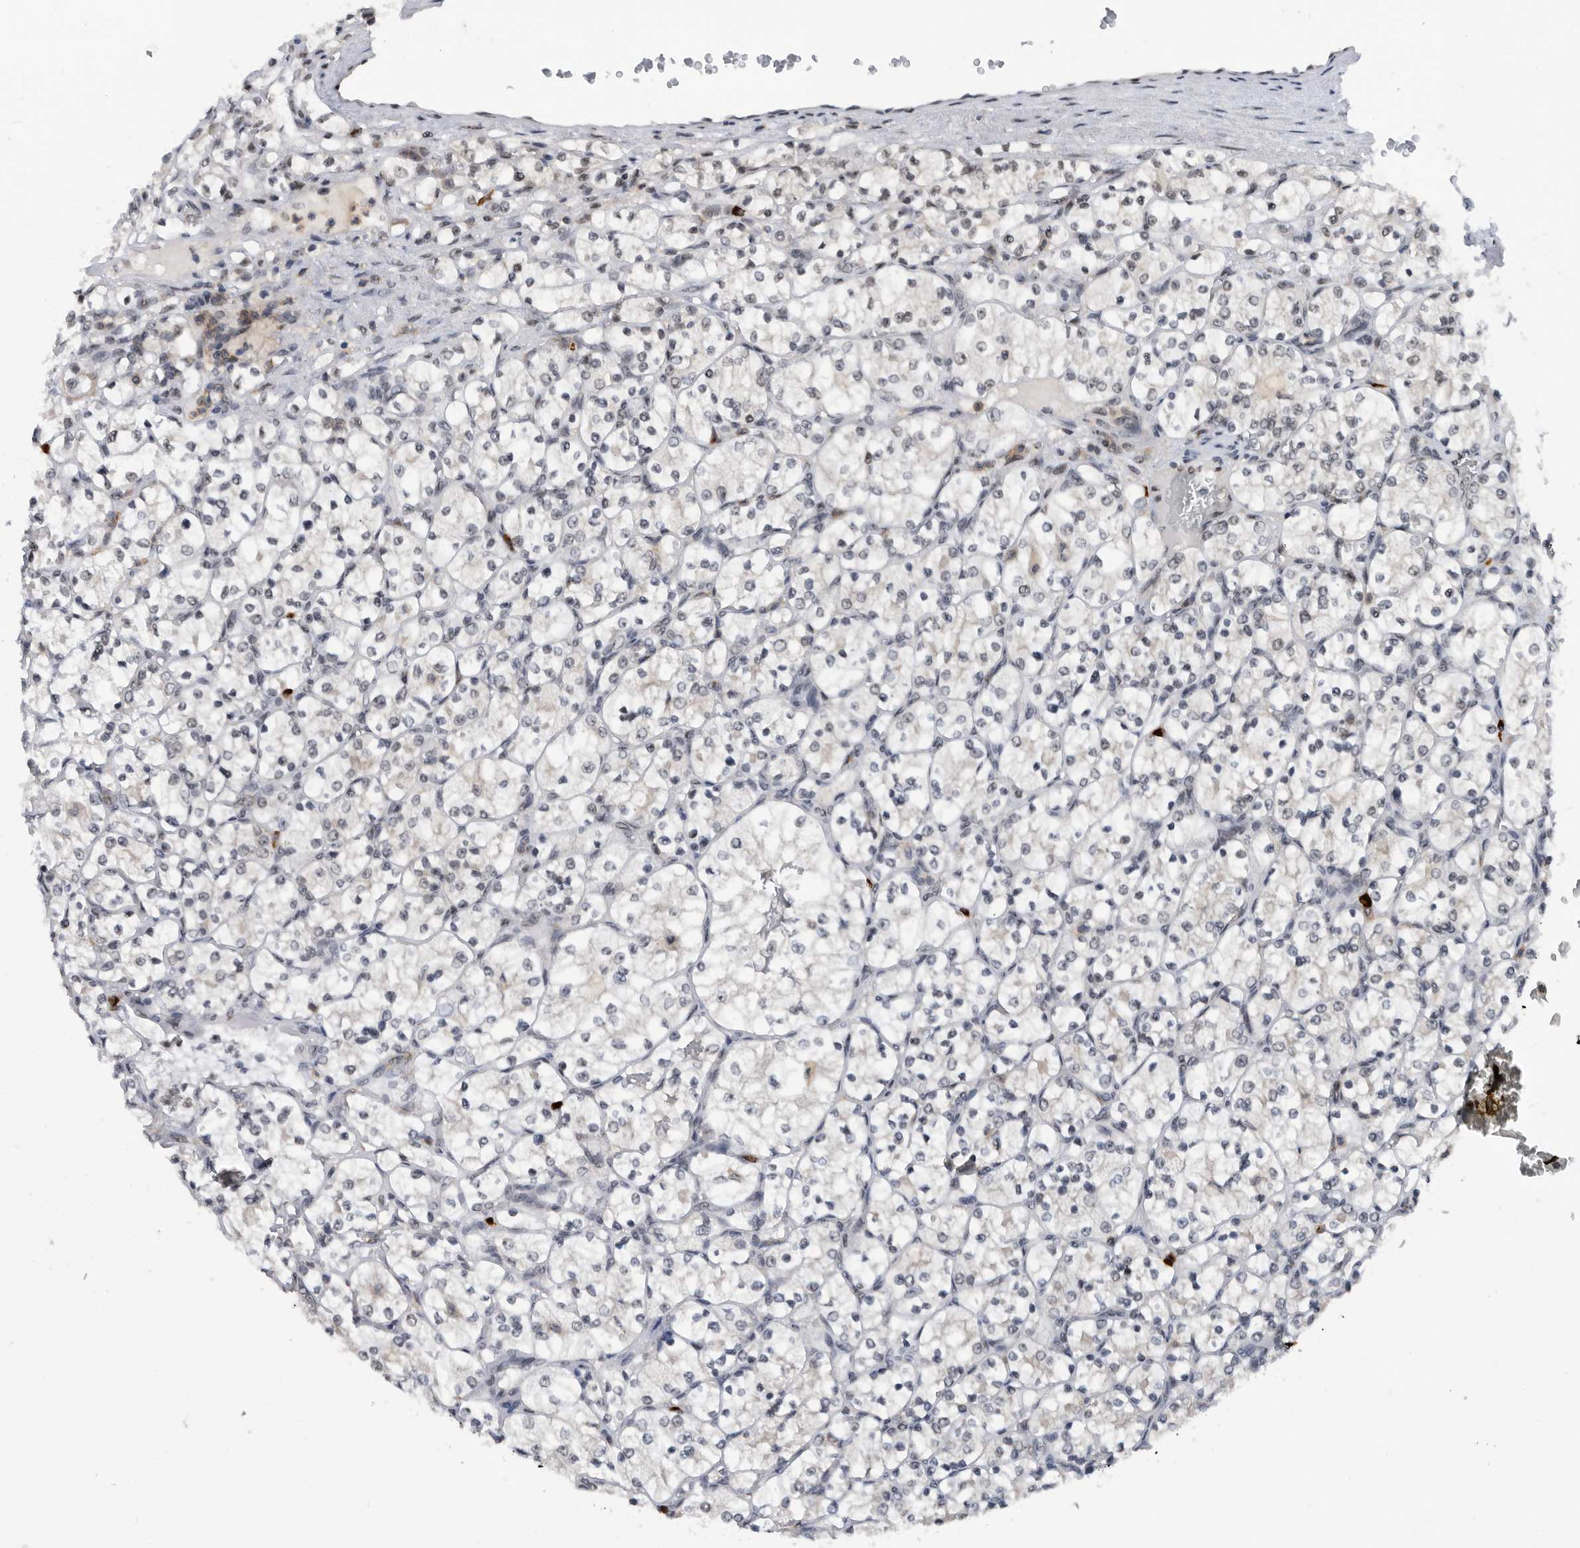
{"staining": {"intensity": "negative", "quantity": "none", "location": "none"}, "tissue": "renal cancer", "cell_type": "Tumor cells", "image_type": "cancer", "snomed": [{"axis": "morphology", "description": "Adenocarcinoma, NOS"}, {"axis": "topography", "description": "Kidney"}], "caption": "There is no significant staining in tumor cells of renal adenocarcinoma.", "gene": "ZNF260", "patient": {"sex": "female", "age": 69}}